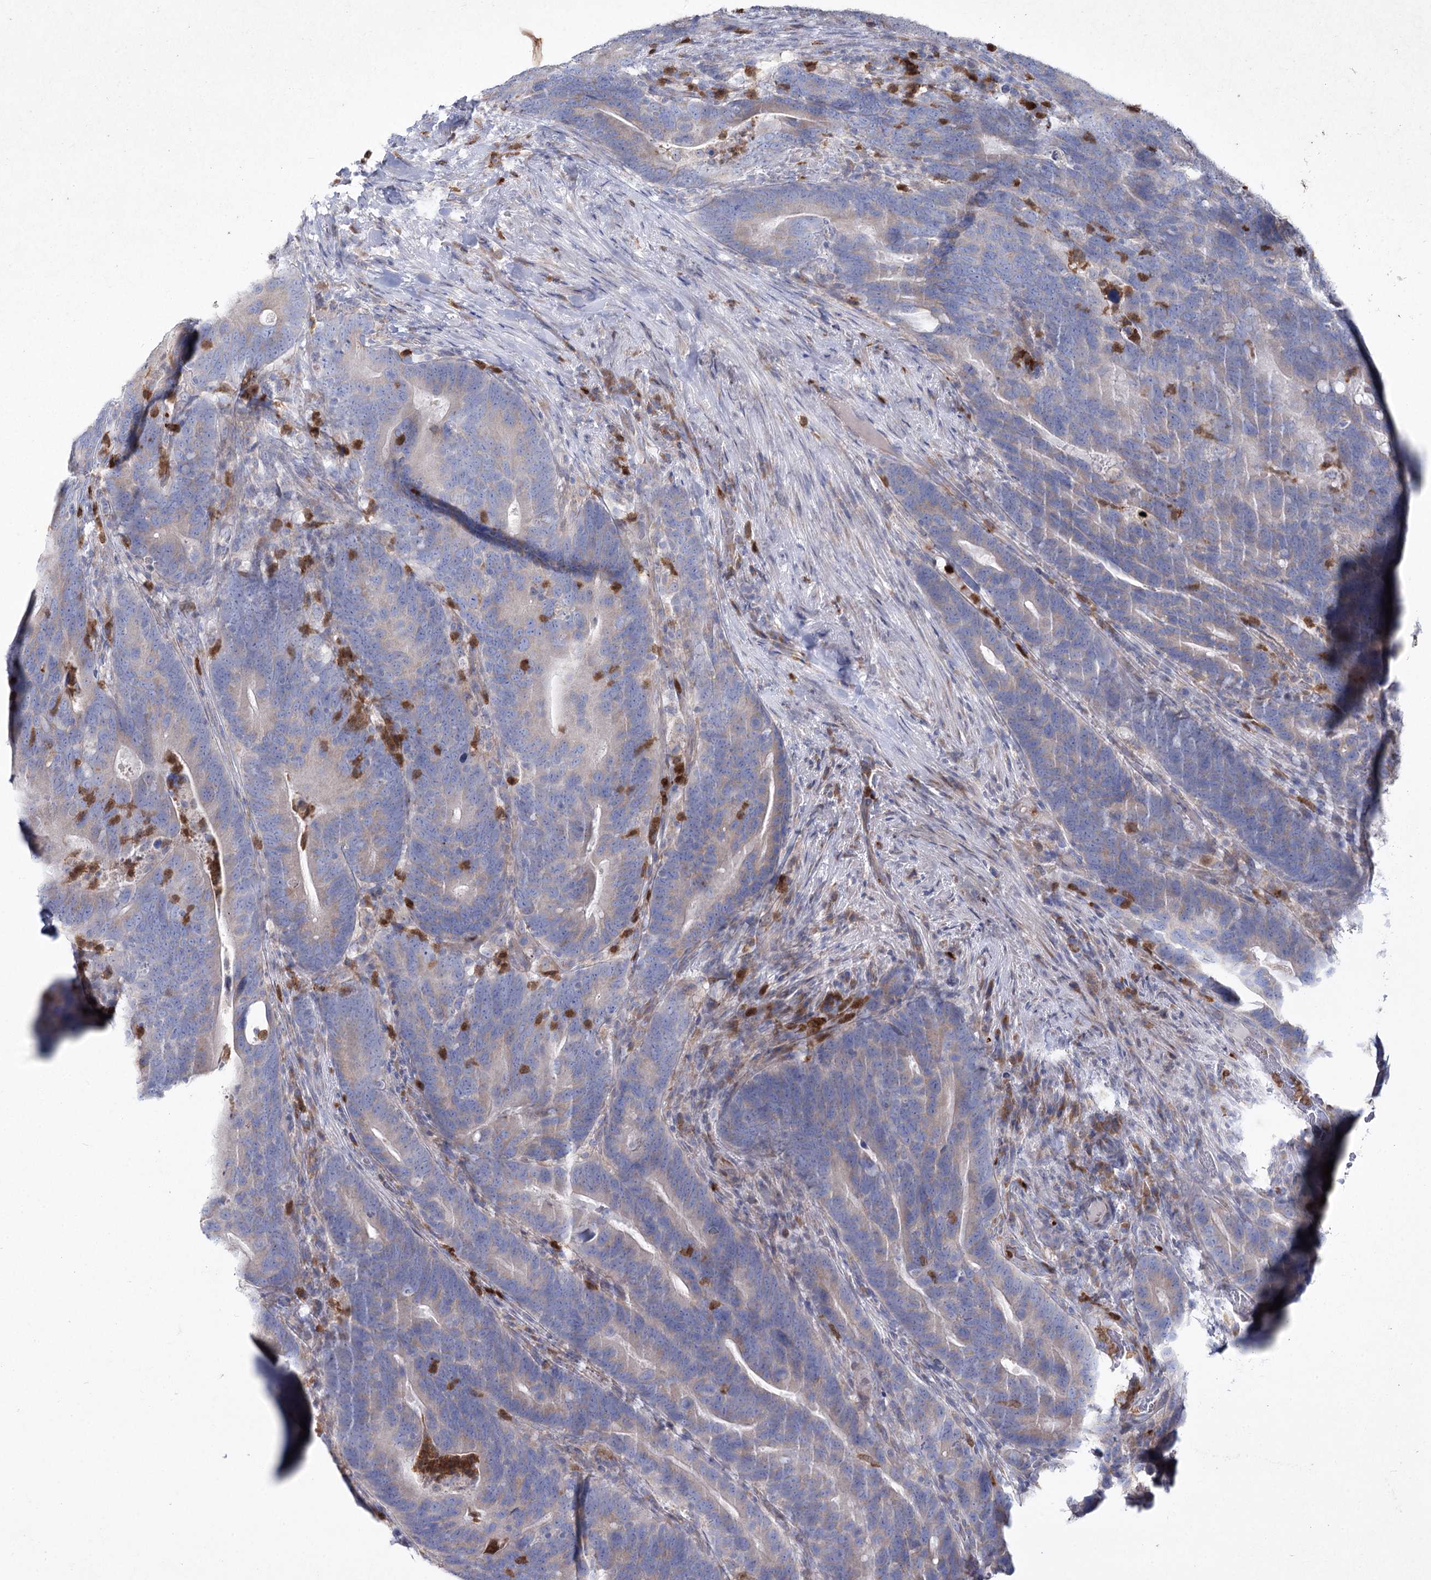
{"staining": {"intensity": "negative", "quantity": "none", "location": "none"}, "tissue": "colorectal cancer", "cell_type": "Tumor cells", "image_type": "cancer", "snomed": [{"axis": "morphology", "description": "Adenocarcinoma, NOS"}, {"axis": "topography", "description": "Colon"}], "caption": "IHC photomicrograph of adenocarcinoma (colorectal) stained for a protein (brown), which displays no staining in tumor cells.", "gene": "NIPAL4", "patient": {"sex": "female", "age": 66}}